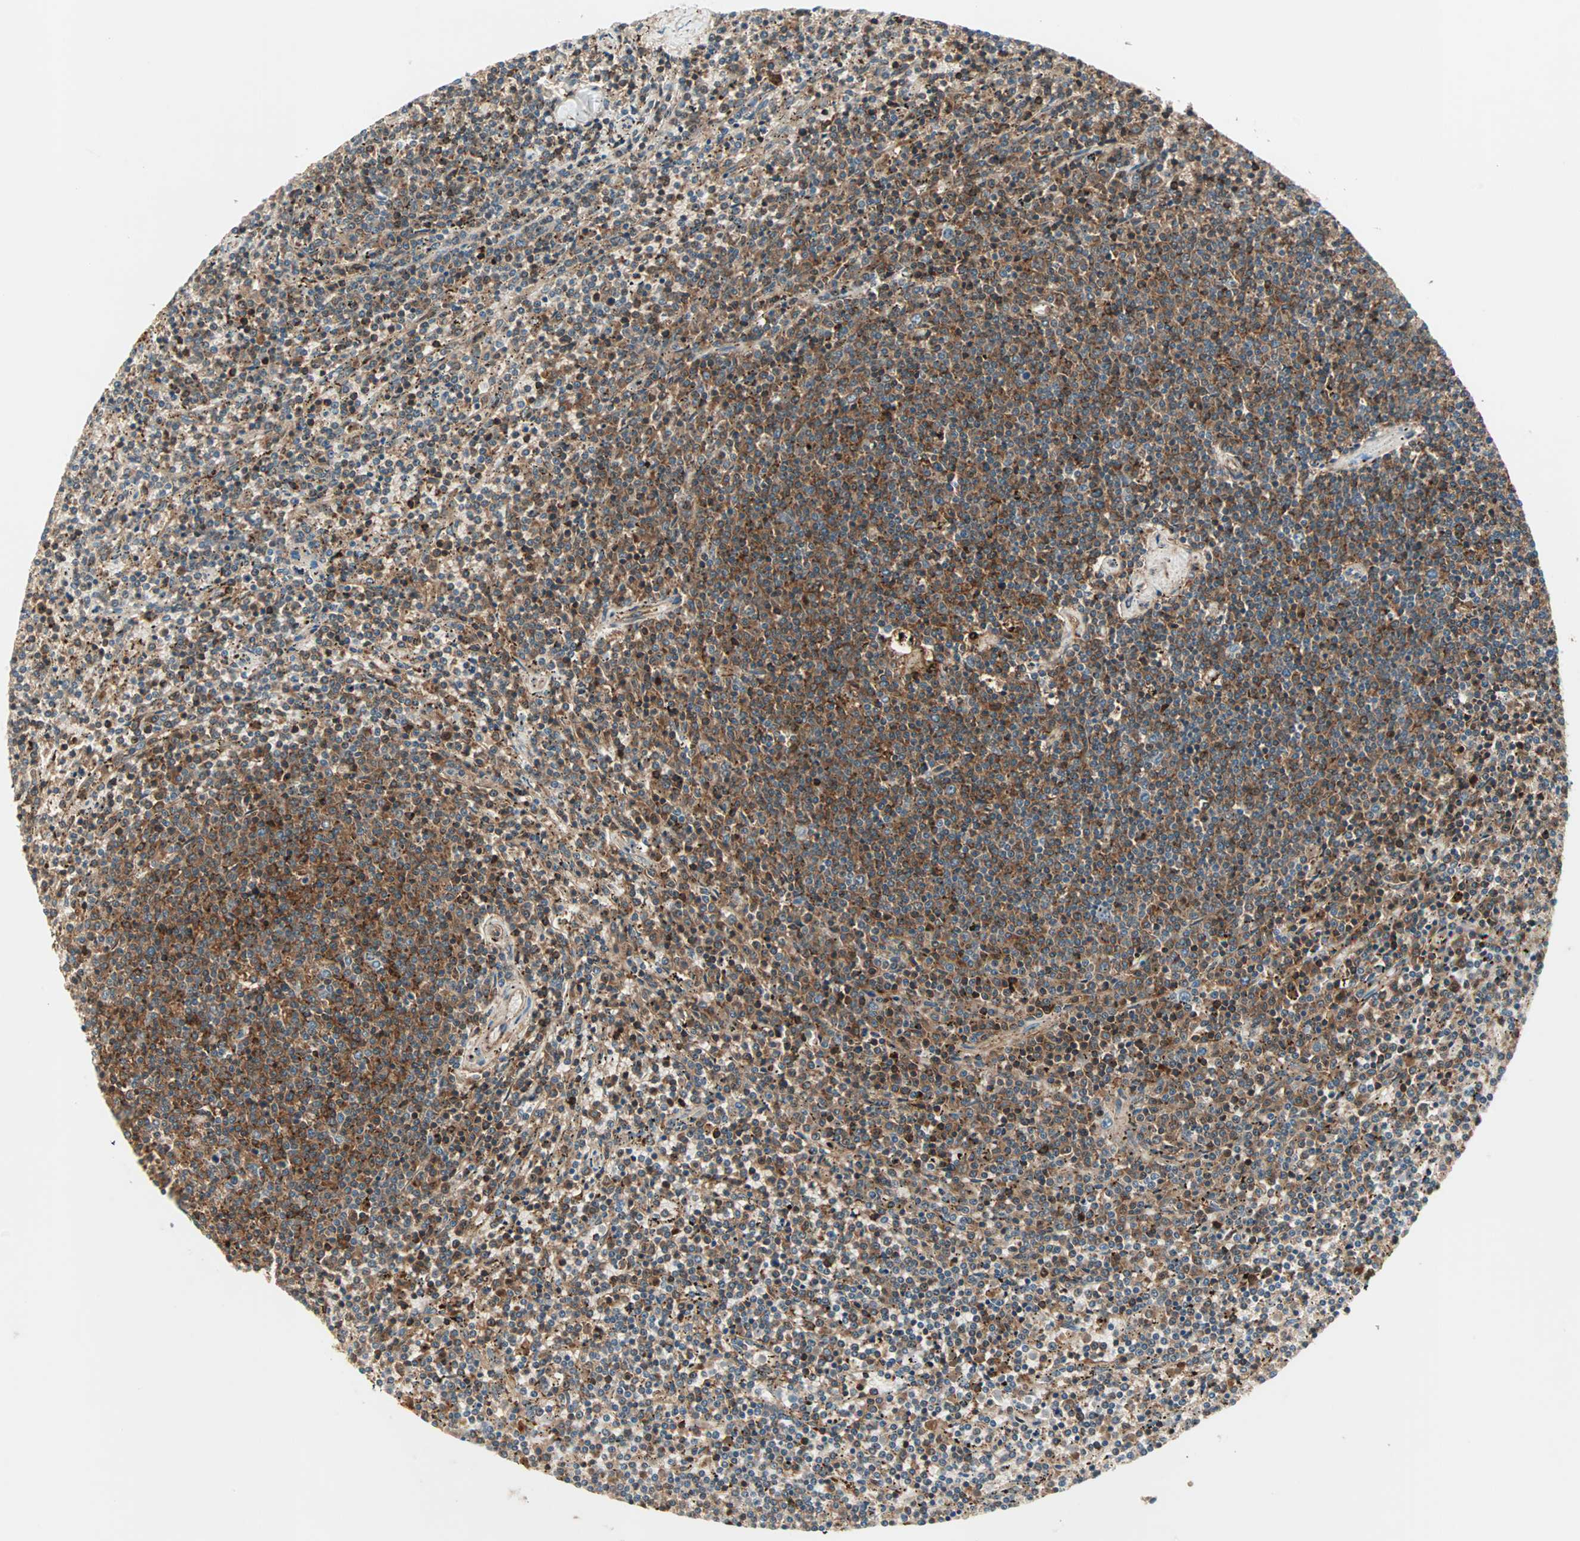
{"staining": {"intensity": "strong", "quantity": ">75%", "location": "cytoplasmic/membranous"}, "tissue": "lymphoma", "cell_type": "Tumor cells", "image_type": "cancer", "snomed": [{"axis": "morphology", "description": "Malignant lymphoma, non-Hodgkin's type, Low grade"}, {"axis": "topography", "description": "Spleen"}], "caption": "Immunohistochemistry photomicrograph of malignant lymphoma, non-Hodgkin's type (low-grade) stained for a protein (brown), which exhibits high levels of strong cytoplasmic/membranous expression in approximately >75% of tumor cells.", "gene": "TEC", "patient": {"sex": "female", "age": 50}}